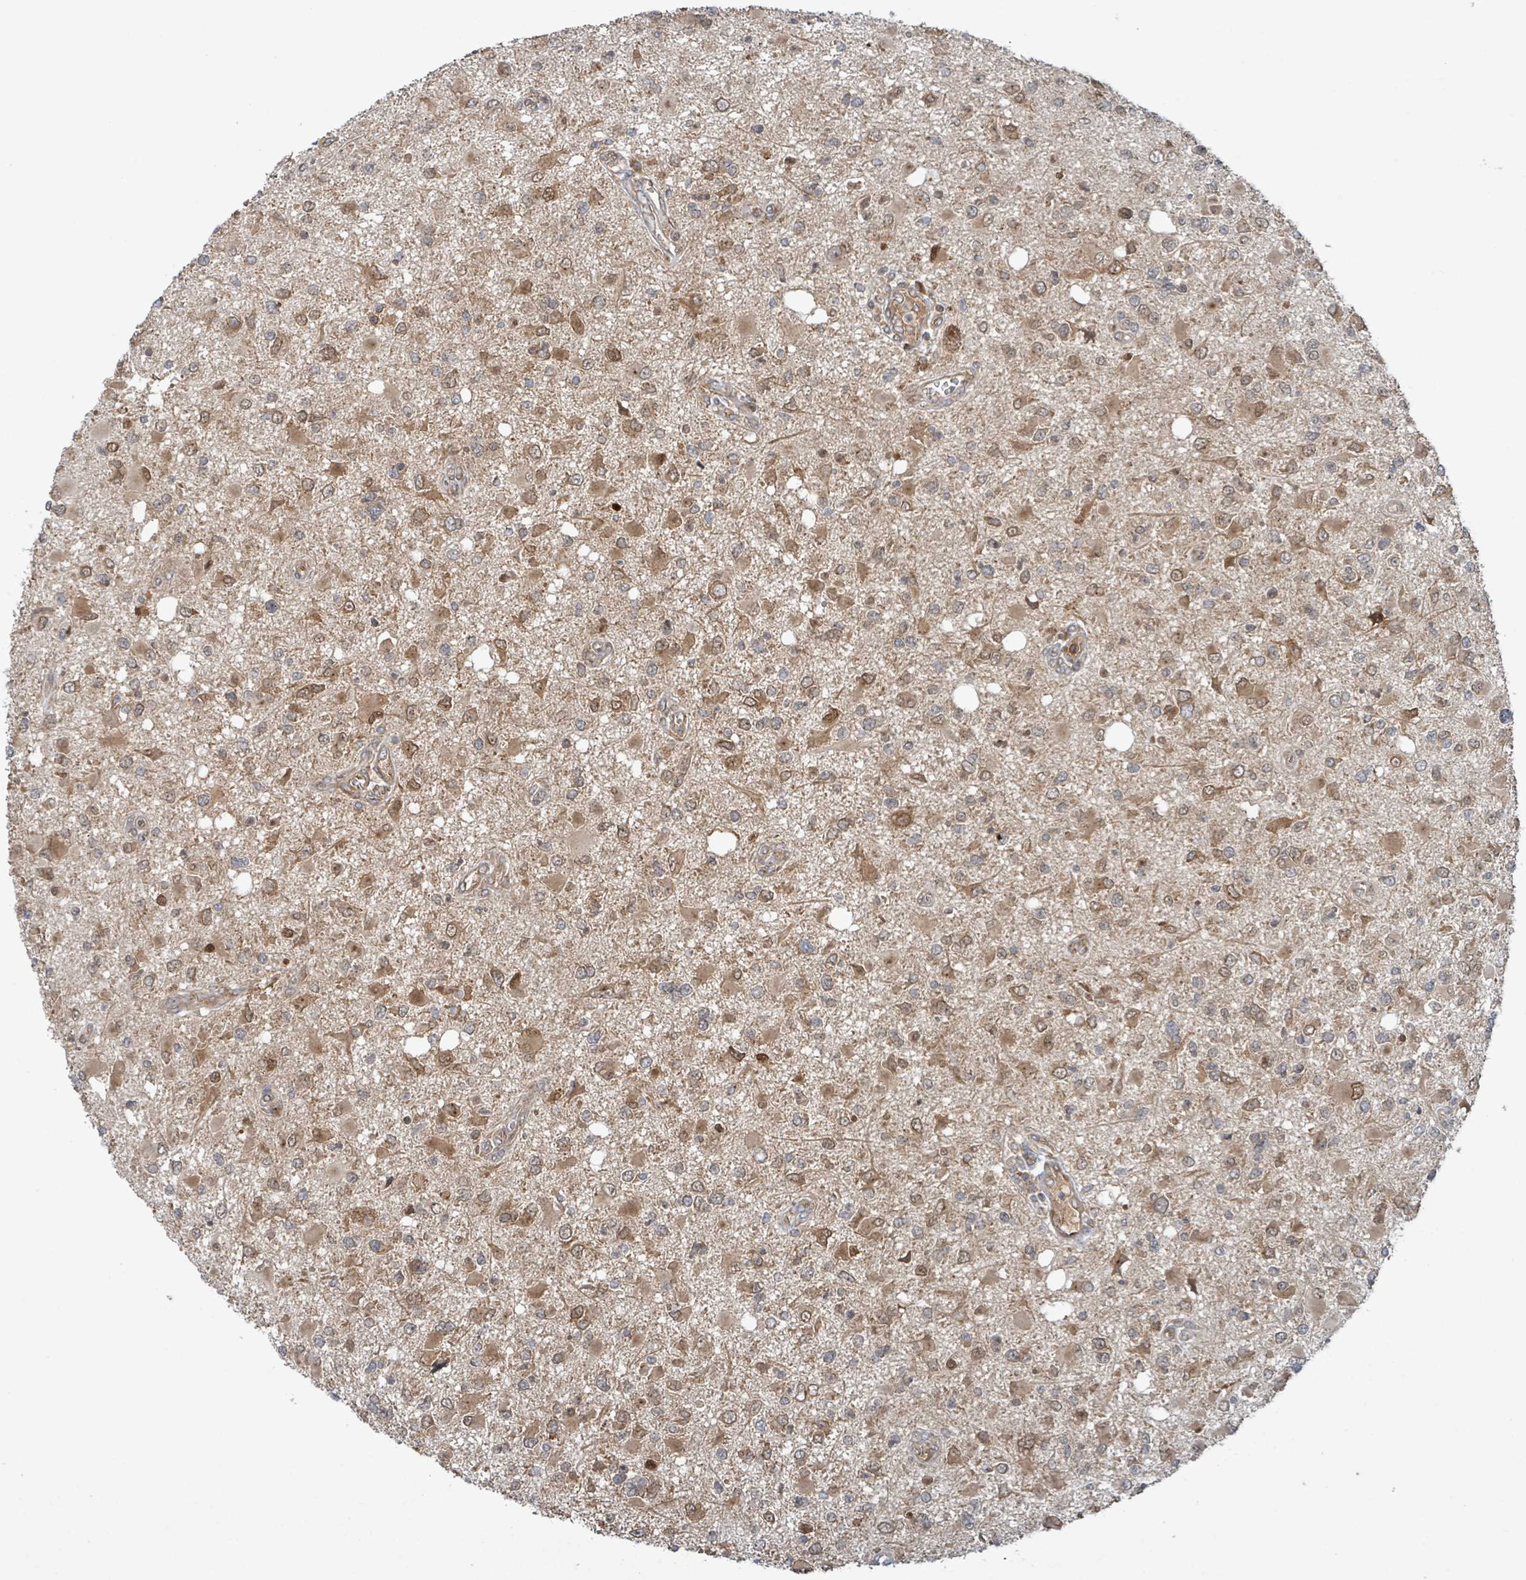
{"staining": {"intensity": "moderate", "quantity": ">75%", "location": "cytoplasmic/membranous,nuclear"}, "tissue": "glioma", "cell_type": "Tumor cells", "image_type": "cancer", "snomed": [{"axis": "morphology", "description": "Glioma, malignant, High grade"}, {"axis": "topography", "description": "Brain"}], "caption": "A medium amount of moderate cytoplasmic/membranous and nuclear staining is appreciated in about >75% of tumor cells in malignant glioma (high-grade) tissue. Using DAB (brown) and hematoxylin (blue) stains, captured at high magnification using brightfield microscopy.", "gene": "OR51E1", "patient": {"sex": "male", "age": 53}}